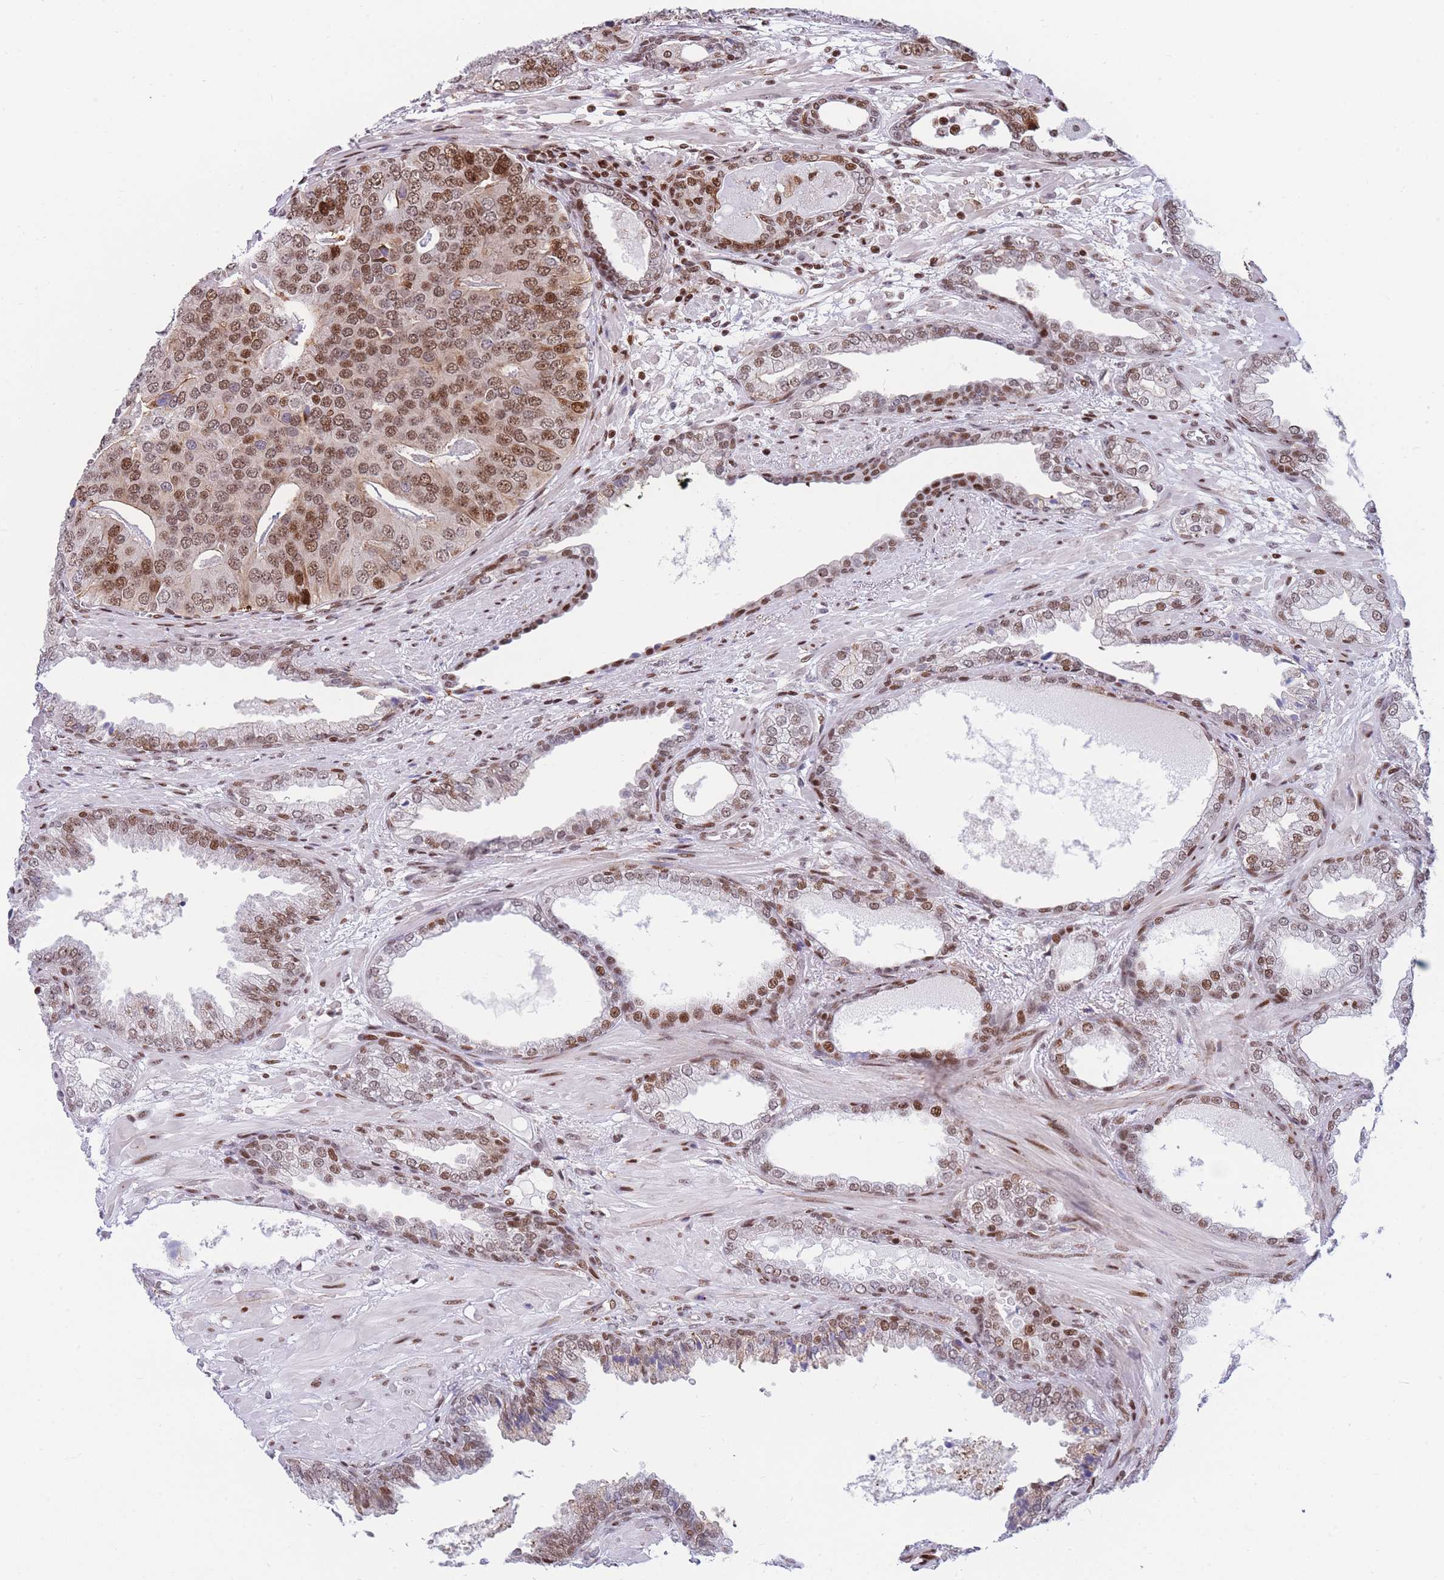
{"staining": {"intensity": "moderate", "quantity": ">75%", "location": "nuclear"}, "tissue": "prostate cancer", "cell_type": "Tumor cells", "image_type": "cancer", "snomed": [{"axis": "morphology", "description": "Adenocarcinoma, High grade"}, {"axis": "topography", "description": "Prostate"}], "caption": "Immunohistochemical staining of human prostate adenocarcinoma (high-grade) reveals medium levels of moderate nuclear protein staining in about >75% of tumor cells.", "gene": "DNAJC3", "patient": {"sex": "male", "age": 71}}